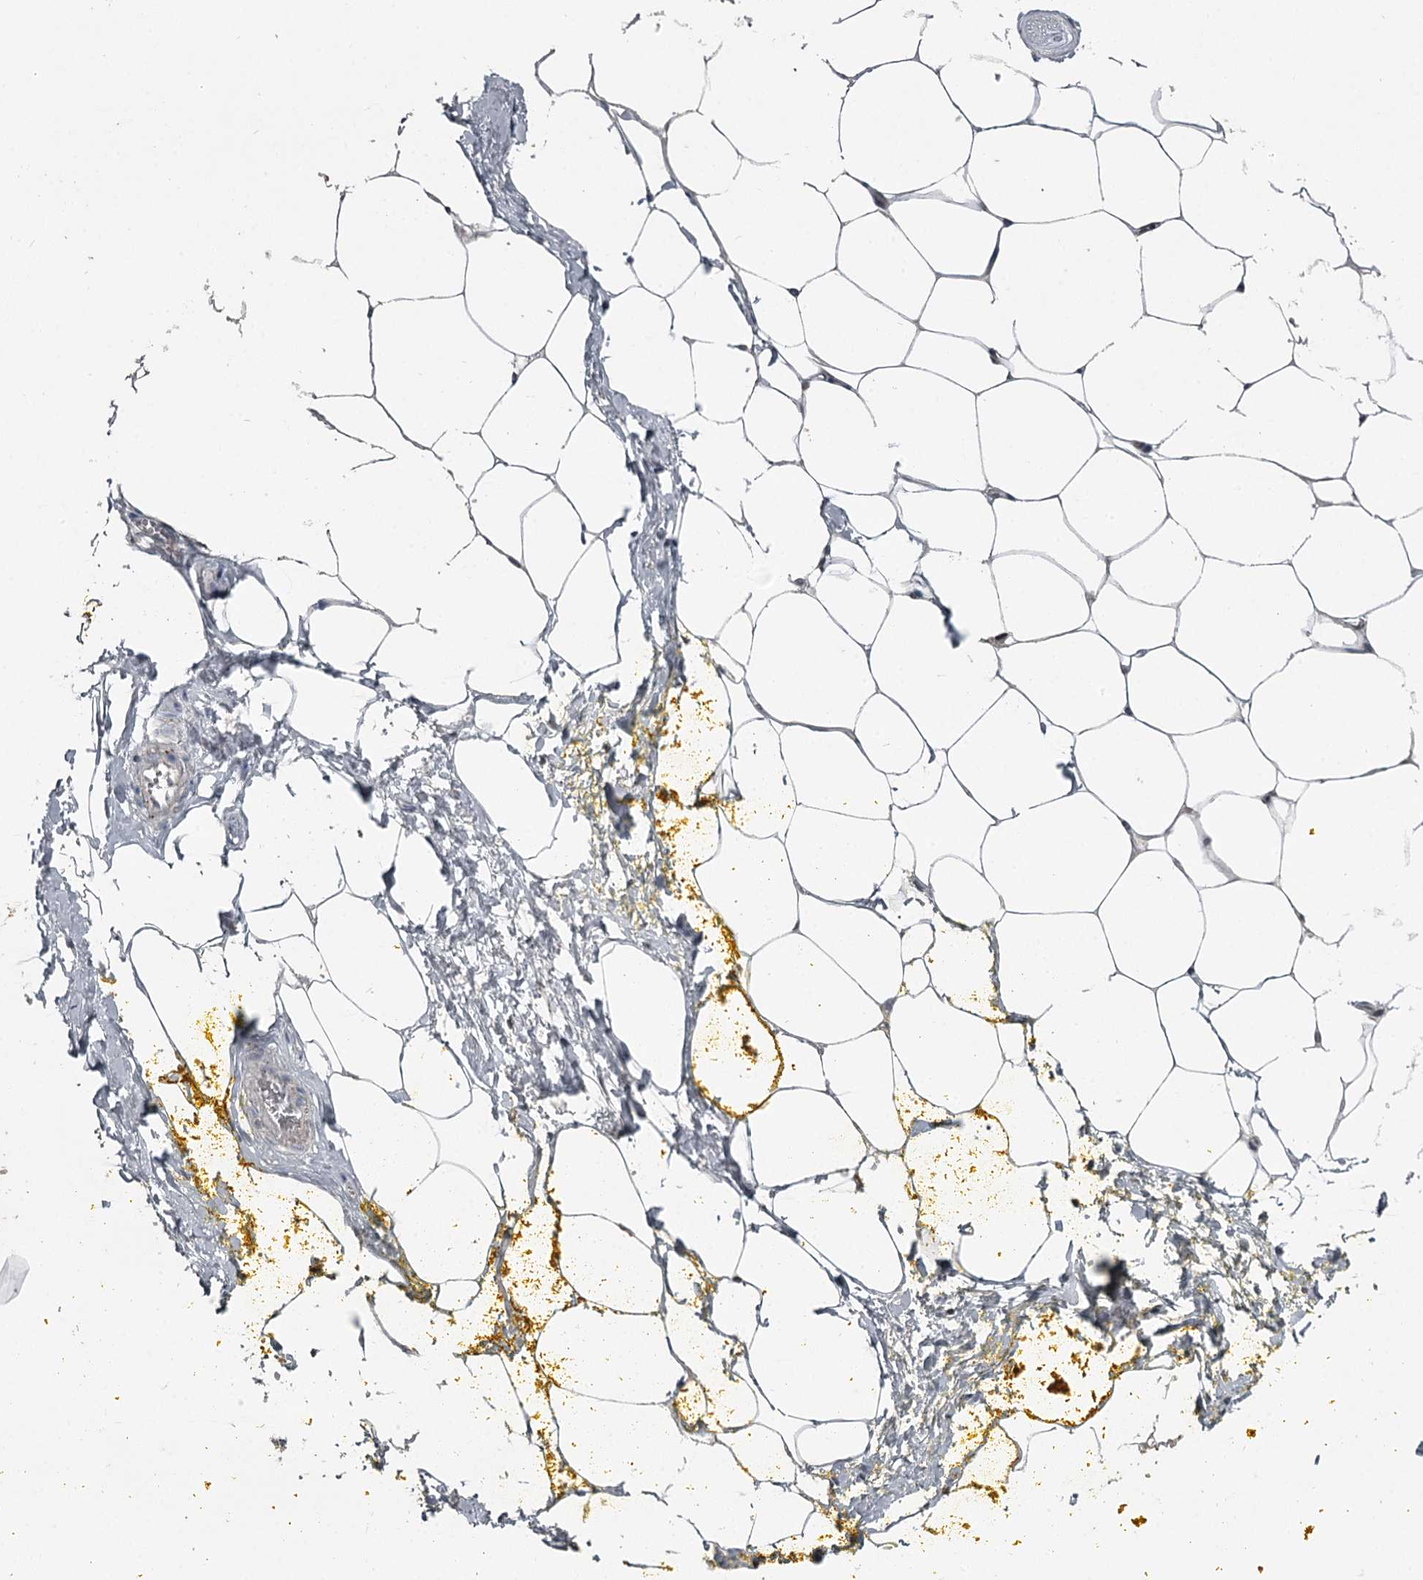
{"staining": {"intensity": "negative", "quantity": "none", "location": "none"}, "tissue": "adipose tissue", "cell_type": "Adipocytes", "image_type": "normal", "snomed": [{"axis": "morphology", "description": "Normal tissue, NOS"}, {"axis": "morphology", "description": "Adenocarcinoma, Low grade"}, {"axis": "topography", "description": "Prostate"}, {"axis": "topography", "description": "Peripheral nerve tissue"}], "caption": "The histopathology image exhibits no significant staining in adipocytes of adipose tissue. (Brightfield microscopy of DAB (3,3'-diaminobenzidine) IHC at high magnification).", "gene": "SLC39A8", "patient": {"sex": "male", "age": 63}}